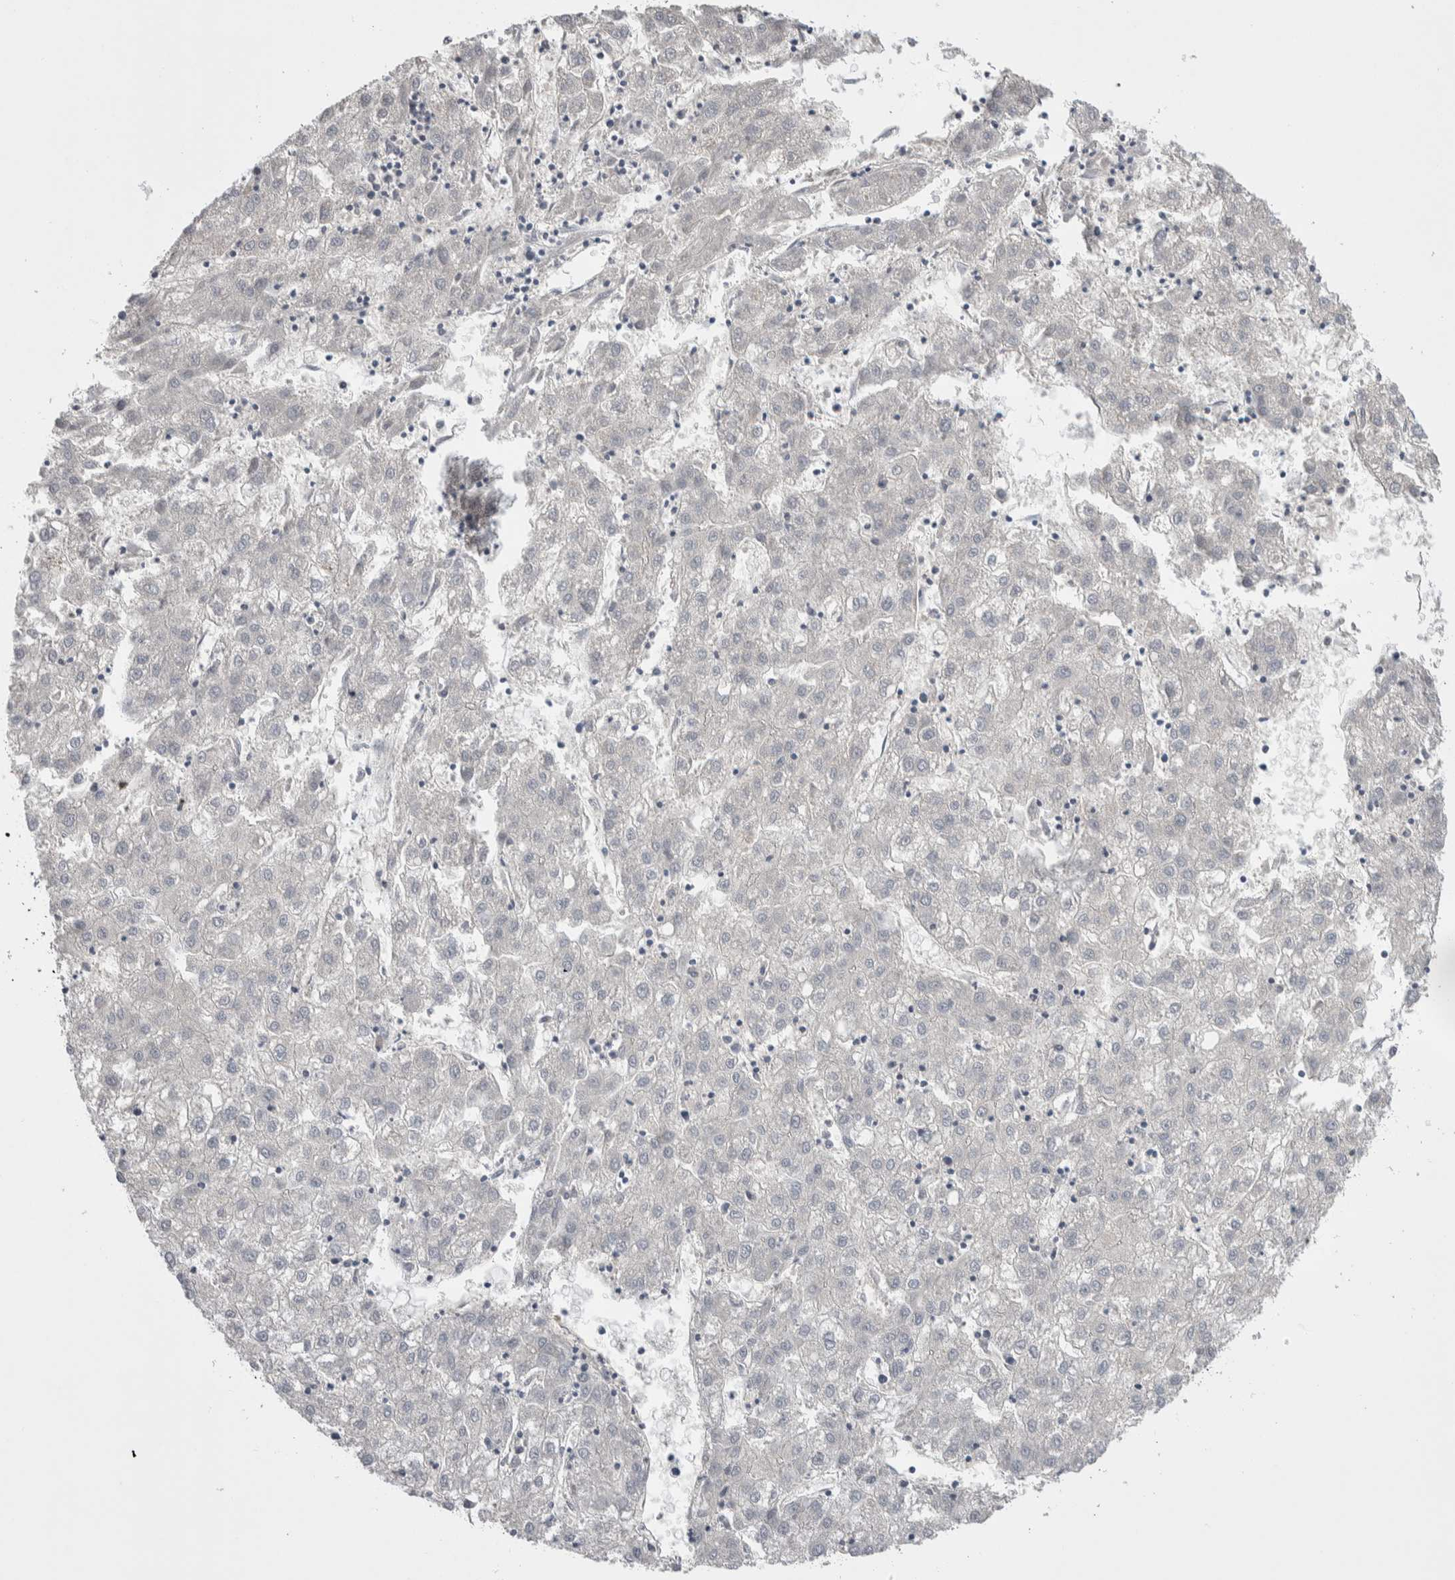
{"staining": {"intensity": "negative", "quantity": "none", "location": "none"}, "tissue": "liver cancer", "cell_type": "Tumor cells", "image_type": "cancer", "snomed": [{"axis": "morphology", "description": "Carcinoma, Hepatocellular, NOS"}, {"axis": "topography", "description": "Liver"}], "caption": "The immunohistochemistry (IHC) photomicrograph has no significant staining in tumor cells of liver cancer (hepatocellular carcinoma) tissue.", "gene": "CEP131", "patient": {"sex": "male", "age": 72}}